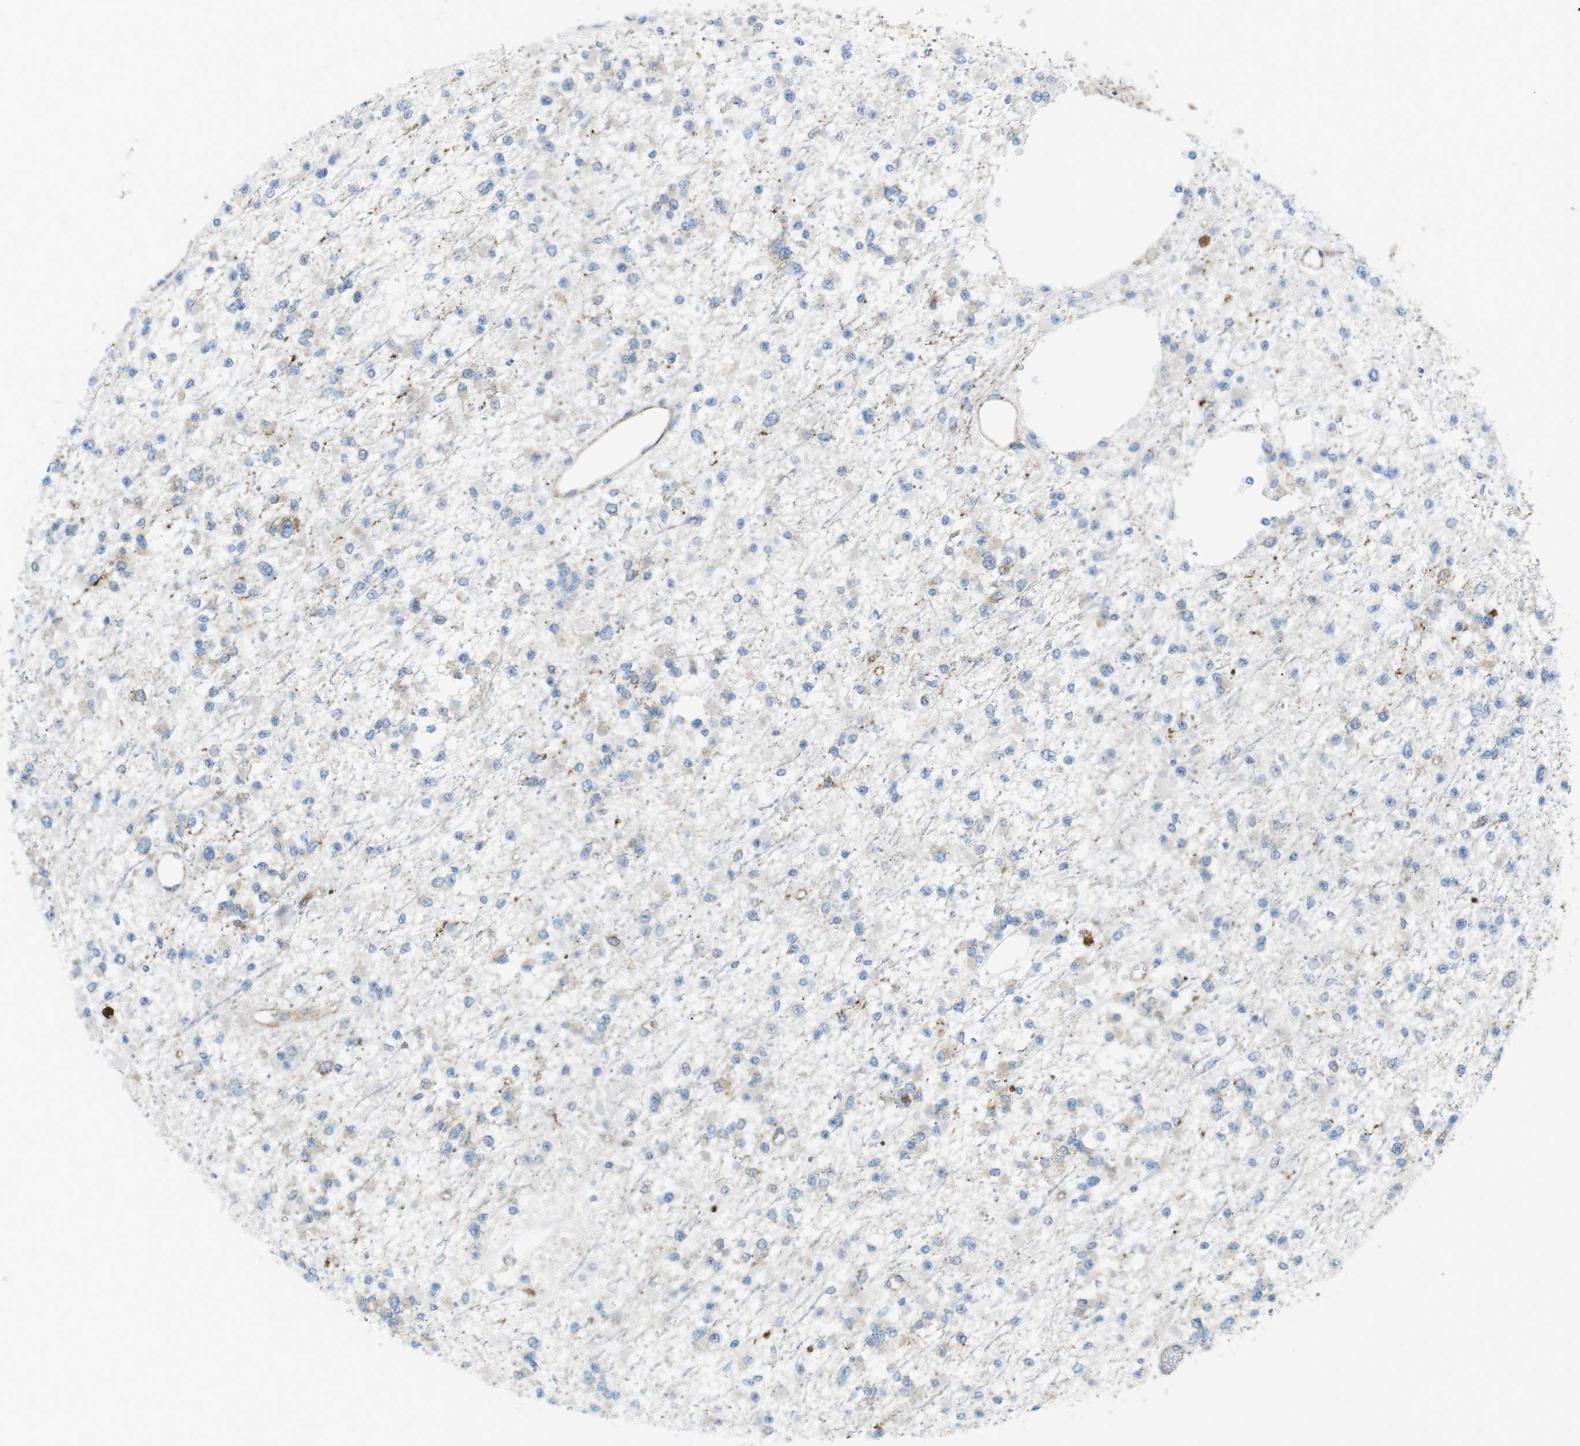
{"staining": {"intensity": "negative", "quantity": "none", "location": "none"}, "tissue": "glioma", "cell_type": "Tumor cells", "image_type": "cancer", "snomed": [{"axis": "morphology", "description": "Glioma, malignant, Low grade"}, {"axis": "topography", "description": "Brain"}], "caption": "Malignant glioma (low-grade) was stained to show a protein in brown. There is no significant expression in tumor cells.", "gene": "VAMP1", "patient": {"sex": "female", "age": 22}}